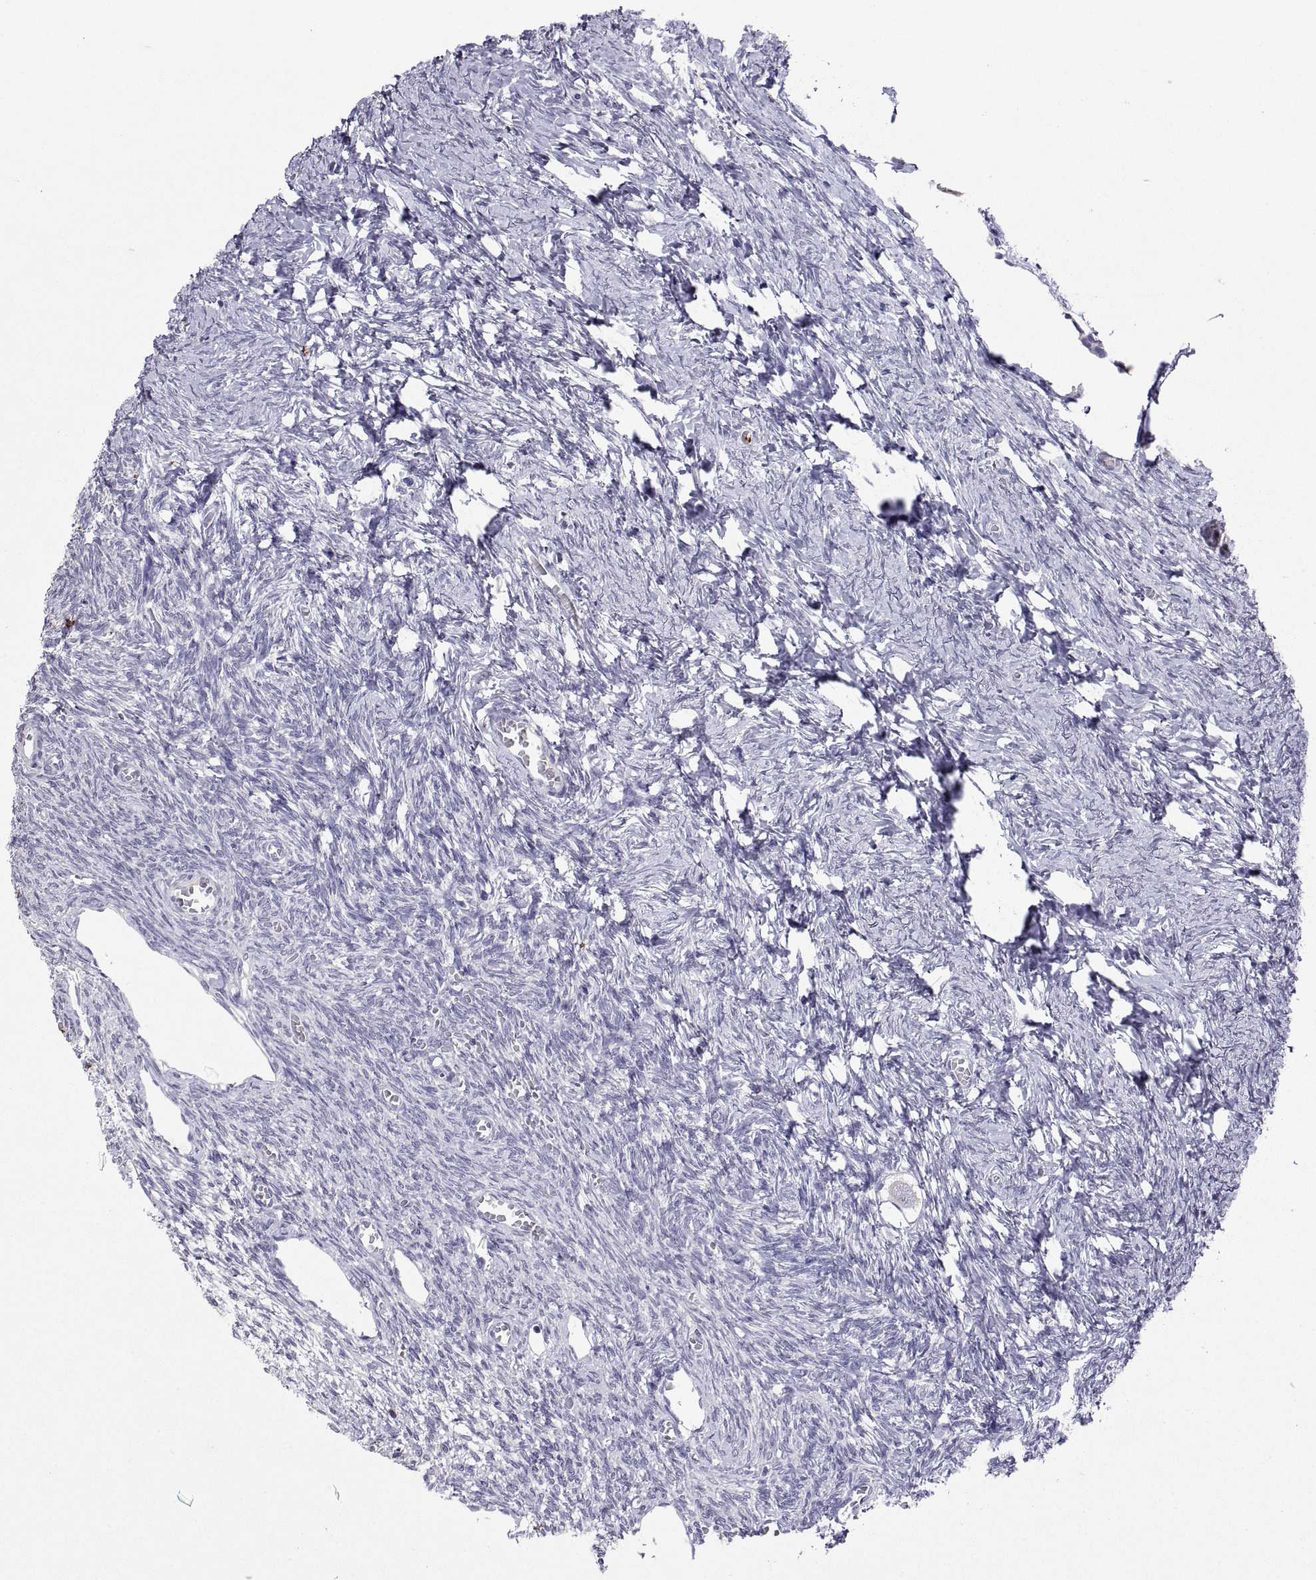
{"staining": {"intensity": "negative", "quantity": "none", "location": "none"}, "tissue": "ovary", "cell_type": "Follicle cells", "image_type": "normal", "snomed": [{"axis": "morphology", "description": "Normal tissue, NOS"}, {"axis": "topography", "description": "Ovary"}], "caption": "Immunohistochemistry image of unremarkable ovary: human ovary stained with DAB (3,3'-diaminobenzidine) demonstrates no significant protein staining in follicle cells. (Immunohistochemistry (ihc), brightfield microscopy, high magnification).", "gene": "MS4A1", "patient": {"sex": "female", "age": 27}}